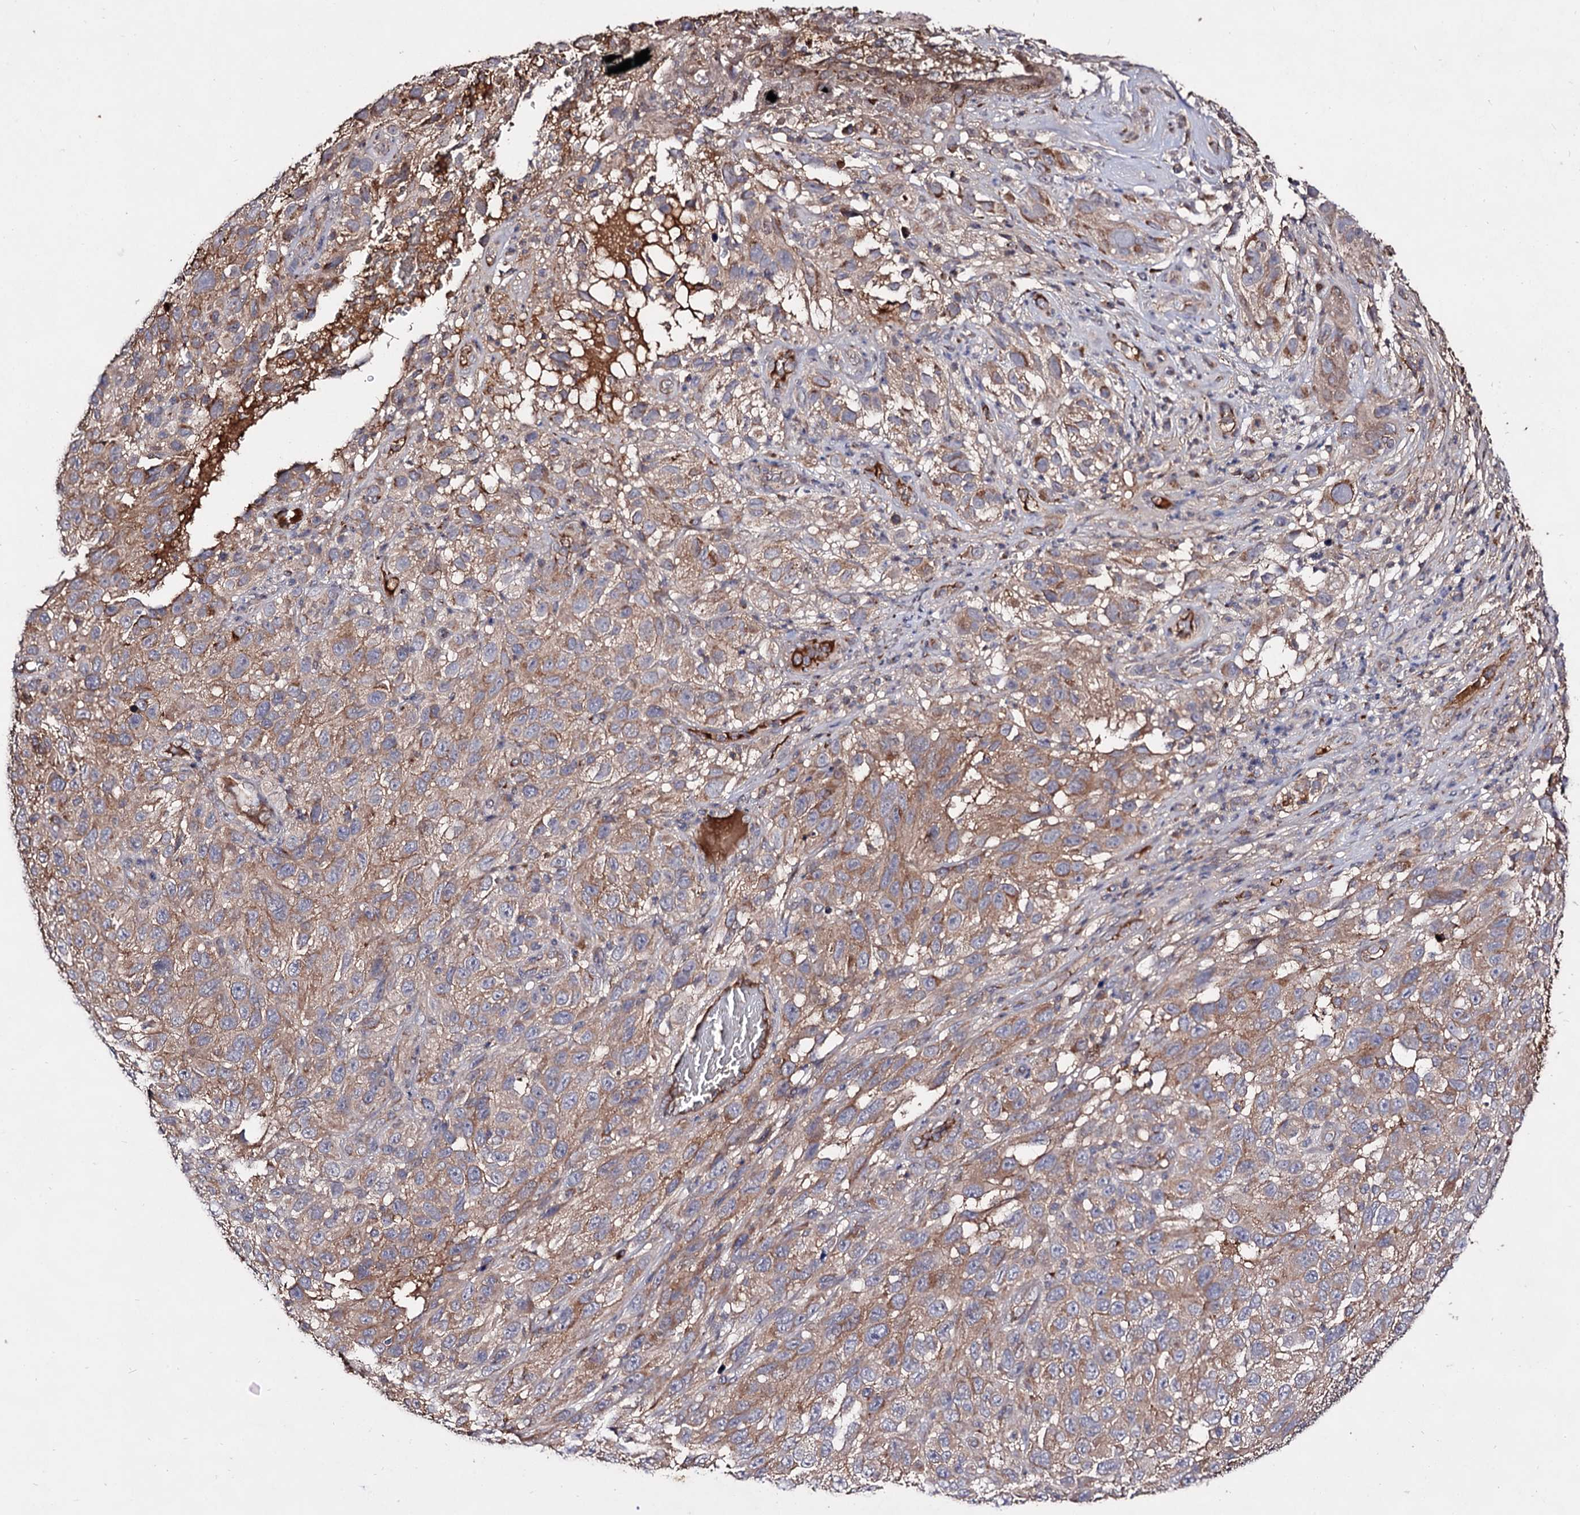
{"staining": {"intensity": "moderate", "quantity": ">75%", "location": "cytoplasmic/membranous"}, "tissue": "melanoma", "cell_type": "Tumor cells", "image_type": "cancer", "snomed": [{"axis": "morphology", "description": "Malignant melanoma, NOS"}, {"axis": "topography", "description": "Skin"}], "caption": "Malignant melanoma stained with DAB immunohistochemistry displays medium levels of moderate cytoplasmic/membranous positivity in about >75% of tumor cells.", "gene": "ARFIP2", "patient": {"sex": "female", "age": 96}}